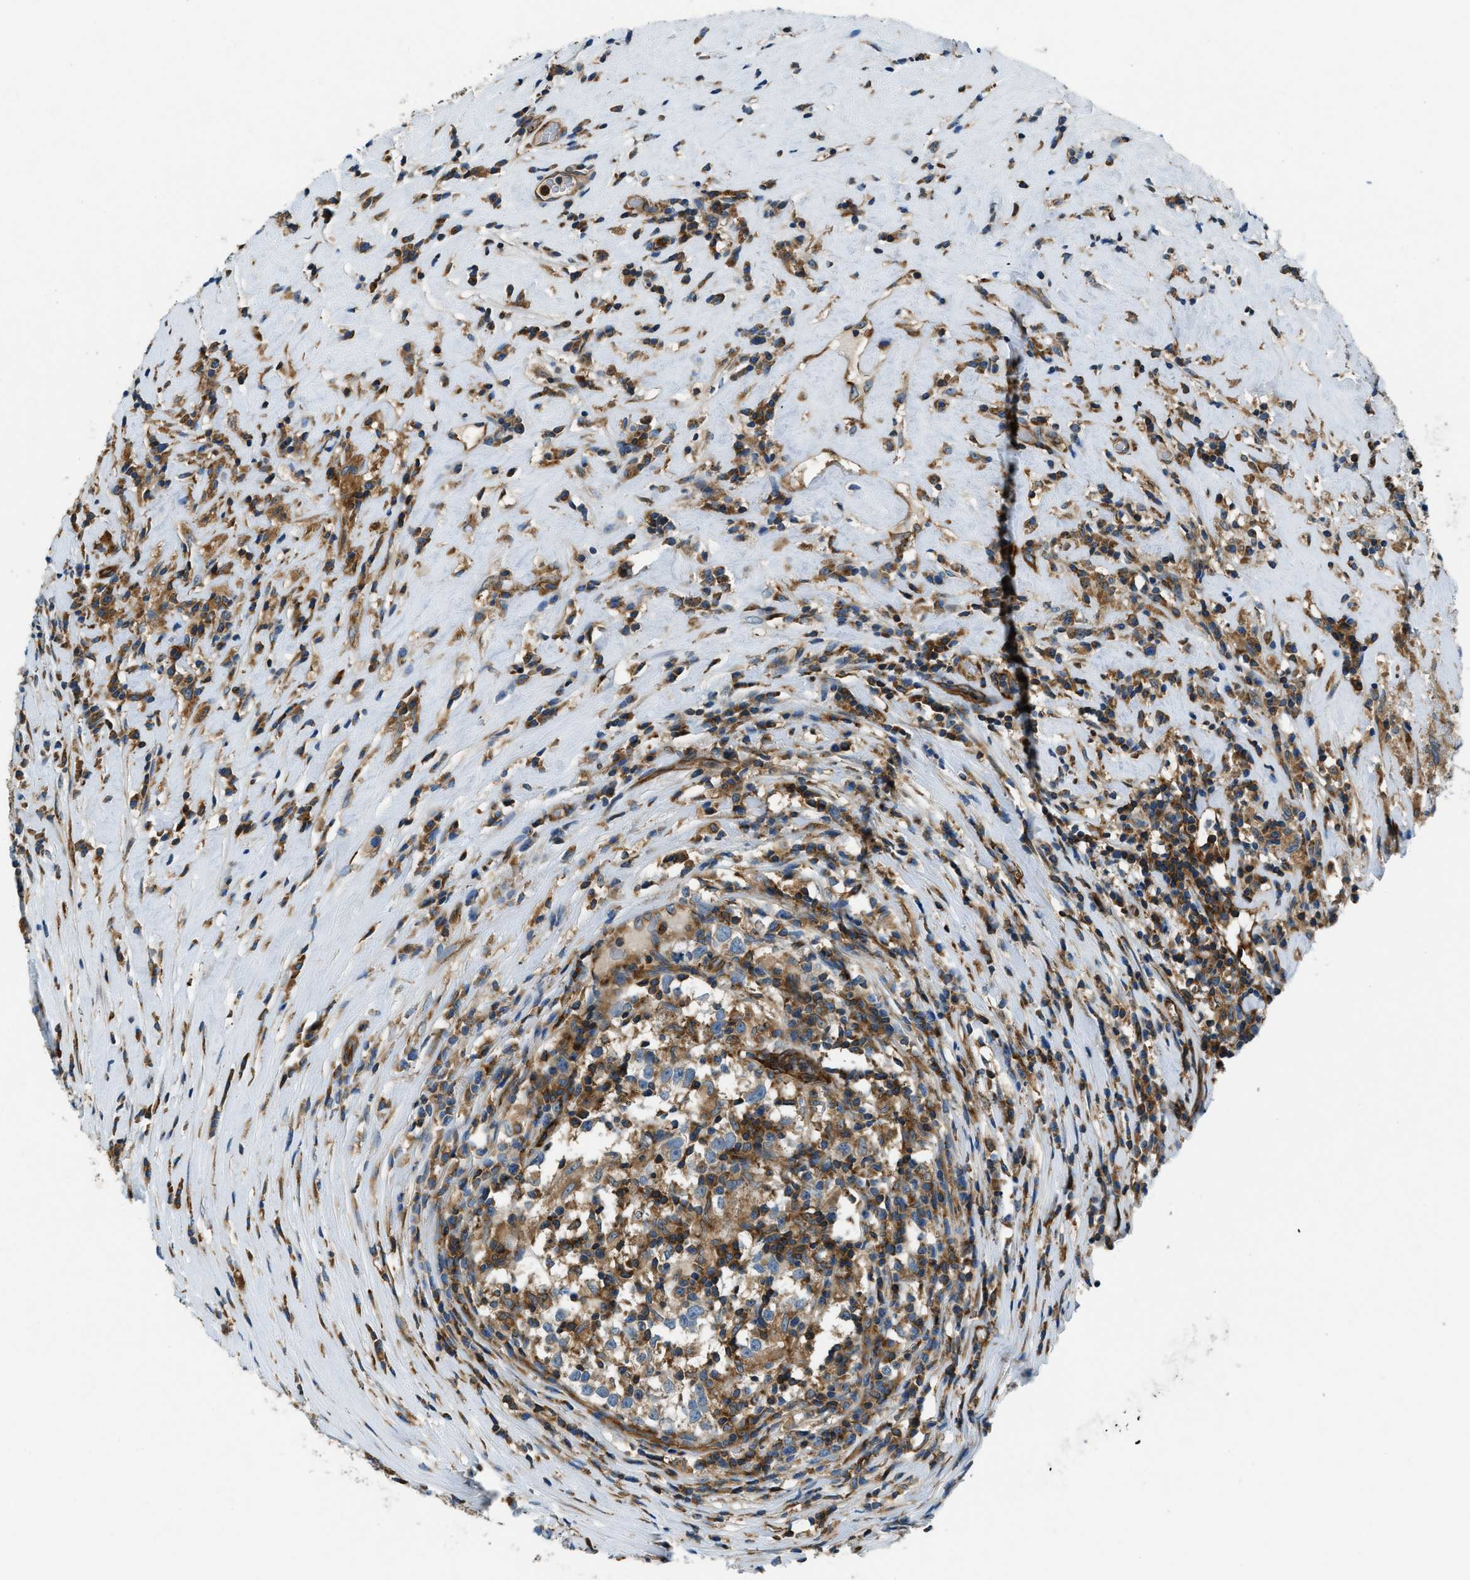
{"staining": {"intensity": "weak", "quantity": "<25%", "location": "cytoplasmic/membranous"}, "tissue": "testis cancer", "cell_type": "Tumor cells", "image_type": "cancer", "snomed": [{"axis": "morphology", "description": "Normal tissue, NOS"}, {"axis": "morphology", "description": "Seminoma, NOS"}, {"axis": "topography", "description": "Testis"}], "caption": "This is an immunohistochemistry micrograph of testis cancer (seminoma). There is no staining in tumor cells.", "gene": "GIMAP8", "patient": {"sex": "male", "age": 43}}